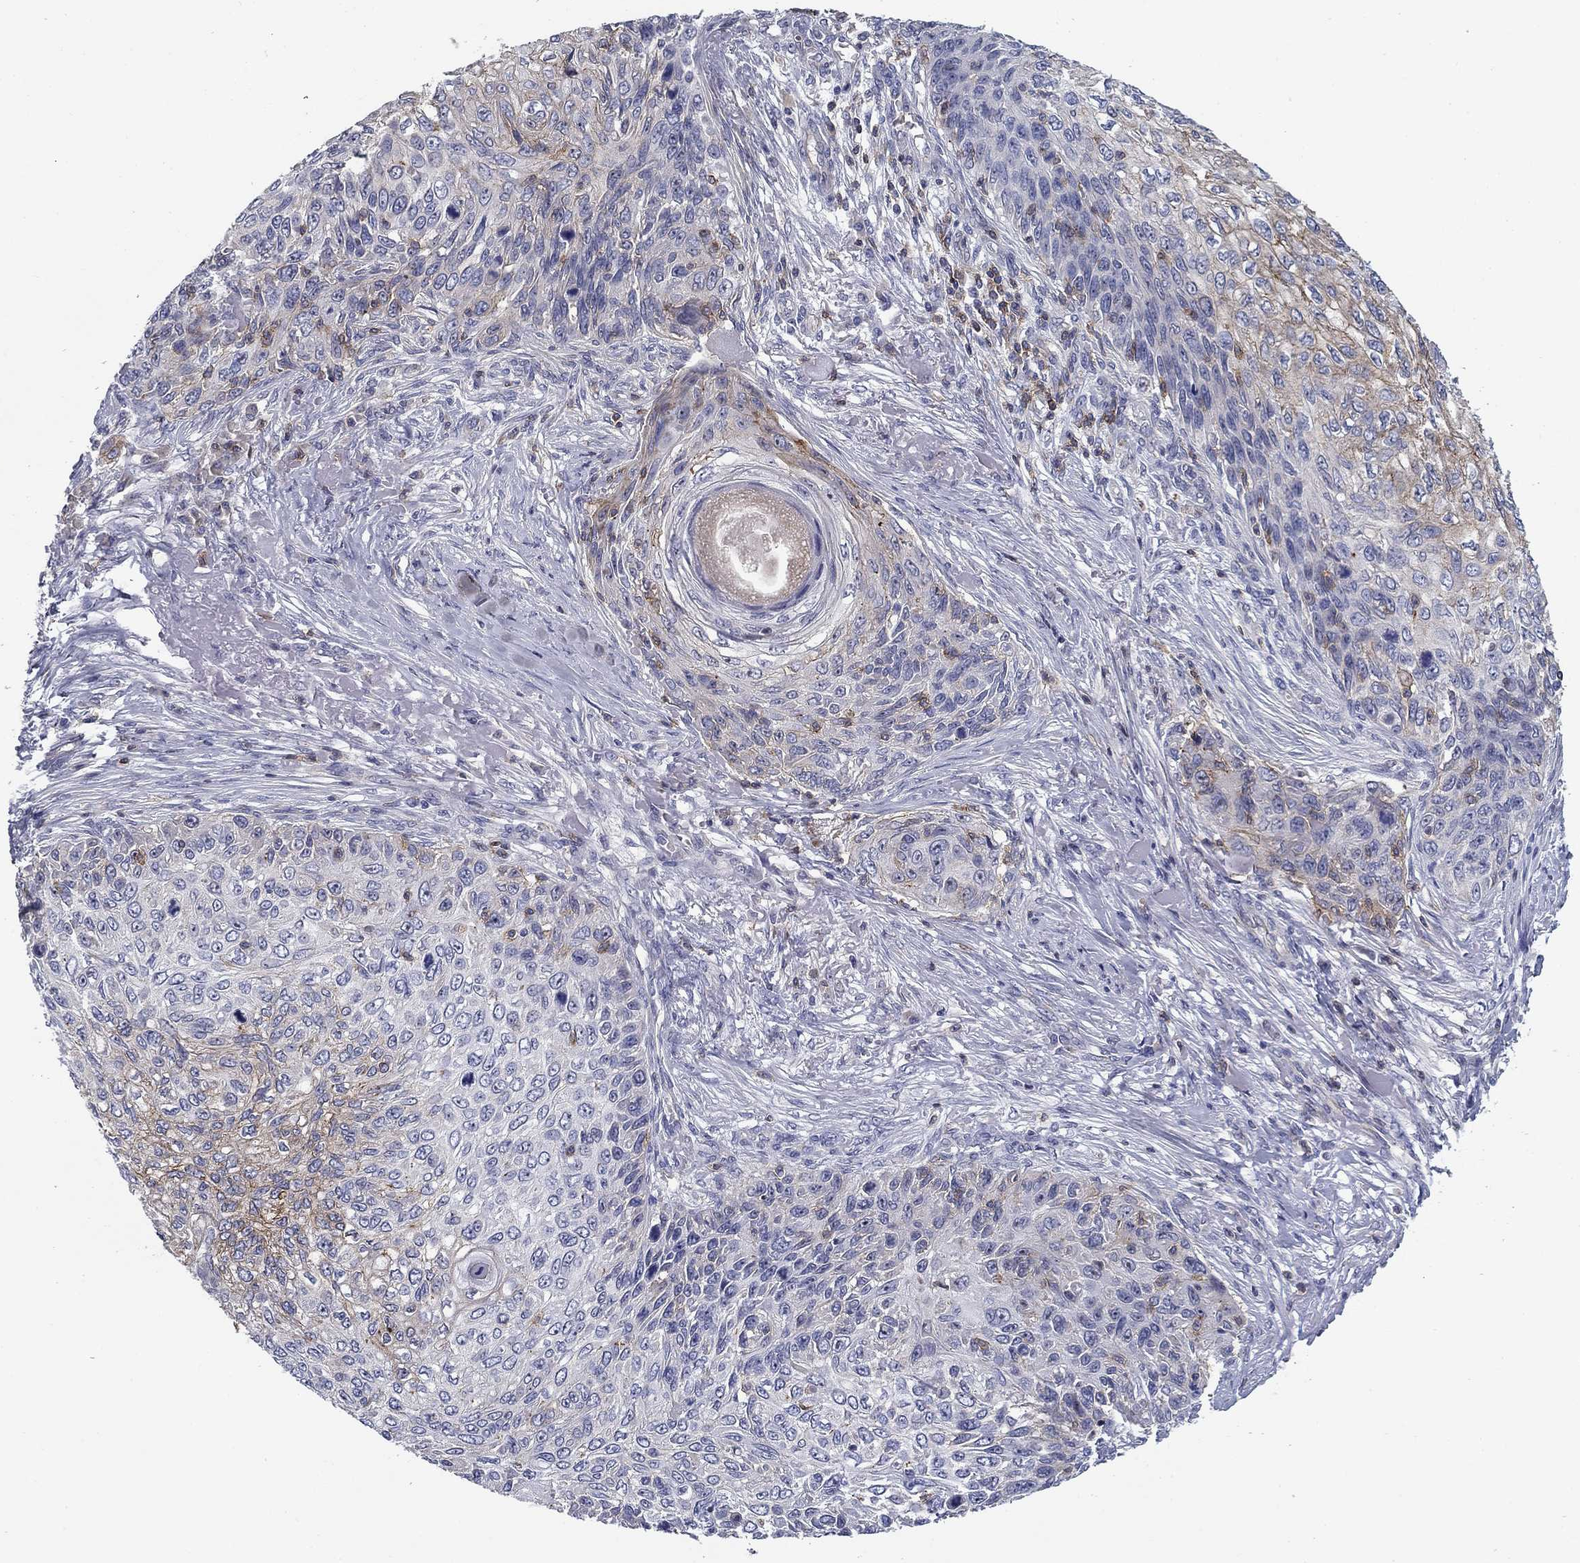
{"staining": {"intensity": "weak", "quantity": "<25%", "location": "cytoplasmic/membranous"}, "tissue": "skin cancer", "cell_type": "Tumor cells", "image_type": "cancer", "snomed": [{"axis": "morphology", "description": "Squamous cell carcinoma, NOS"}, {"axis": "topography", "description": "Skin"}], "caption": "Tumor cells show no significant positivity in skin cancer (squamous cell carcinoma).", "gene": "SIT1", "patient": {"sex": "male", "age": 92}}